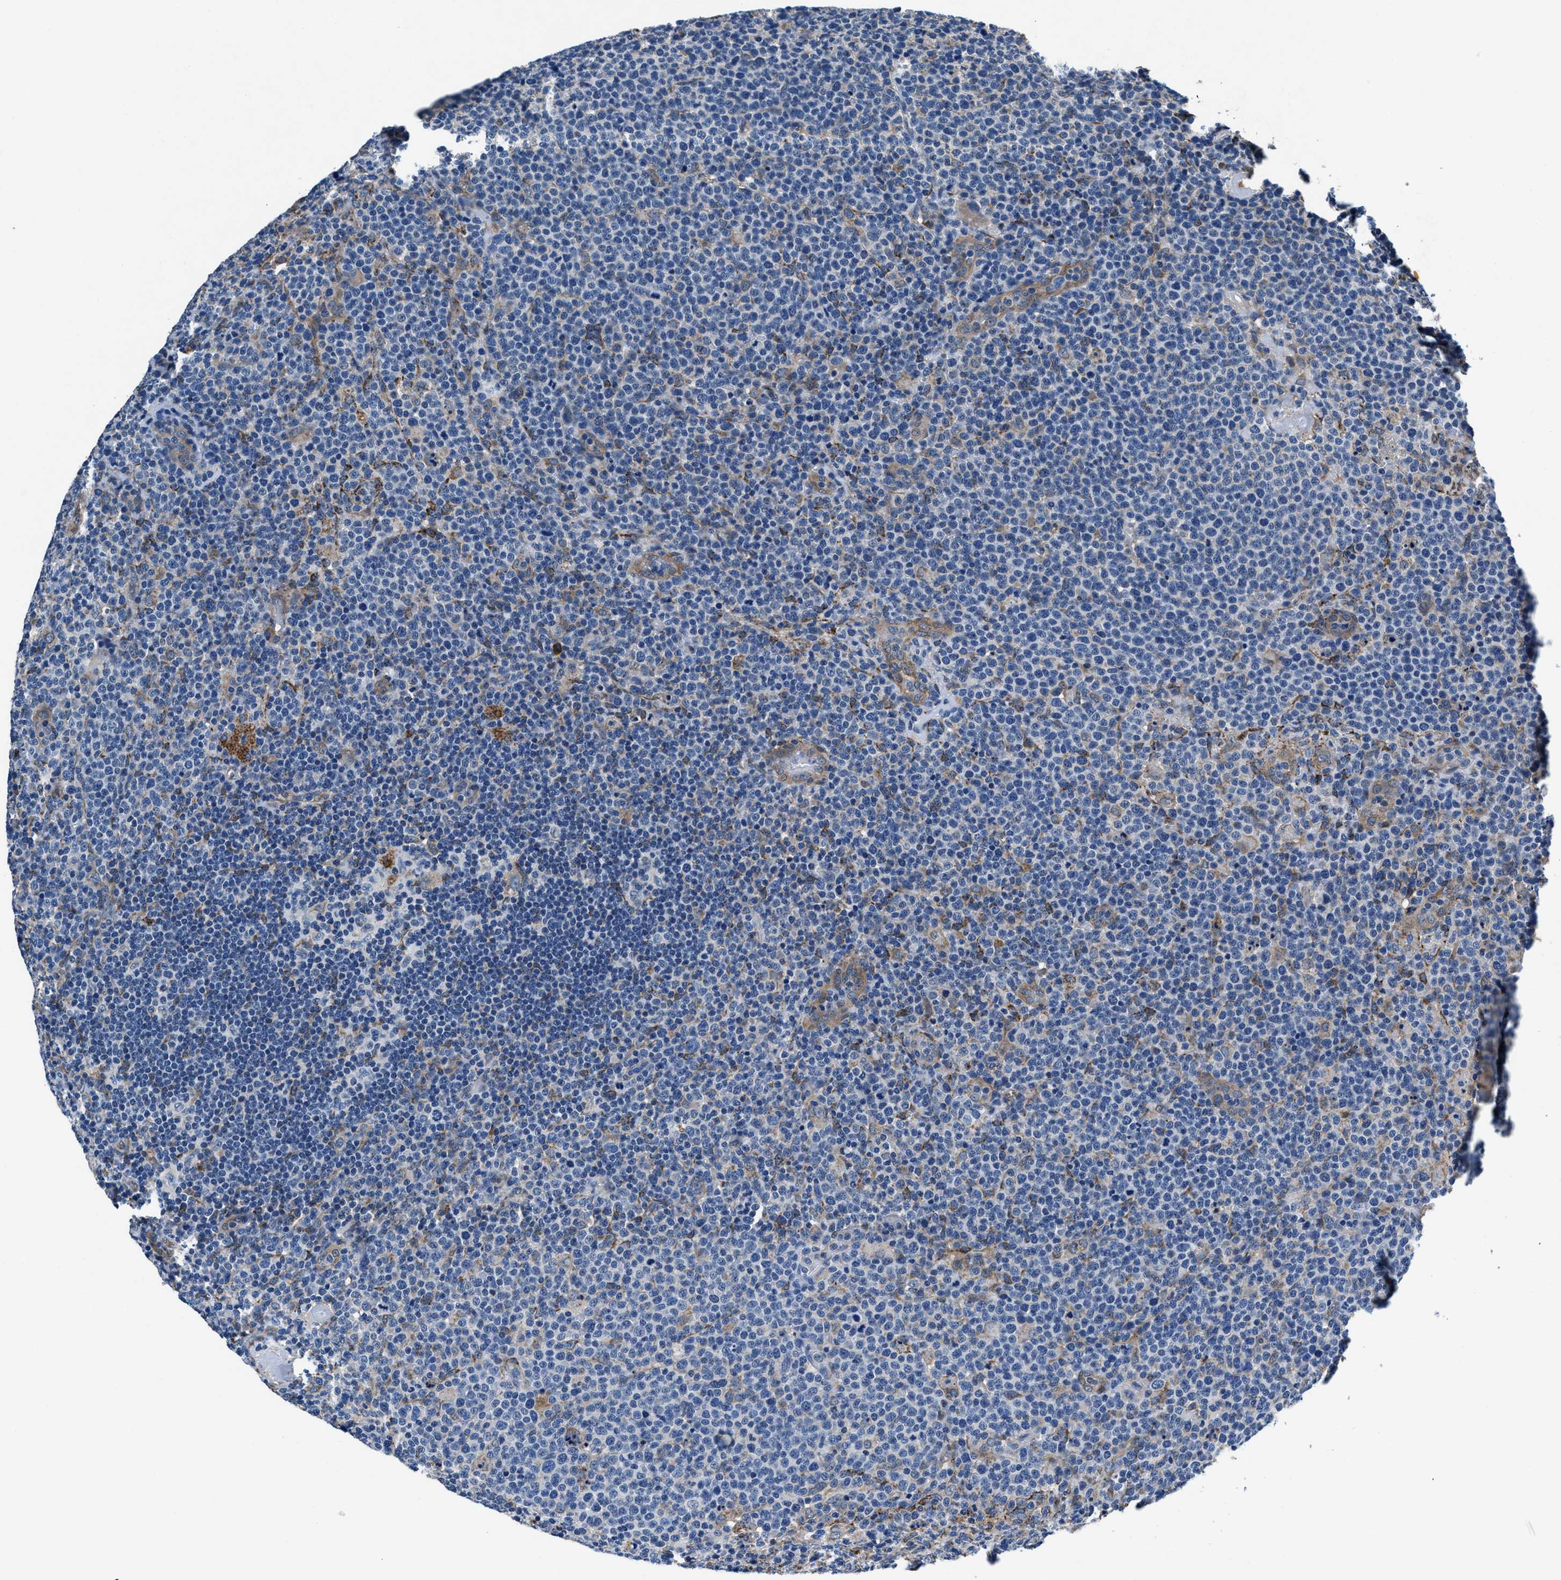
{"staining": {"intensity": "negative", "quantity": "none", "location": "none"}, "tissue": "lymphoma", "cell_type": "Tumor cells", "image_type": "cancer", "snomed": [{"axis": "morphology", "description": "Malignant lymphoma, non-Hodgkin's type, High grade"}, {"axis": "topography", "description": "Lymph node"}], "caption": "High magnification brightfield microscopy of lymphoma stained with DAB (3,3'-diaminobenzidine) (brown) and counterstained with hematoxylin (blue): tumor cells show no significant positivity.", "gene": "PRTFDC1", "patient": {"sex": "male", "age": 61}}